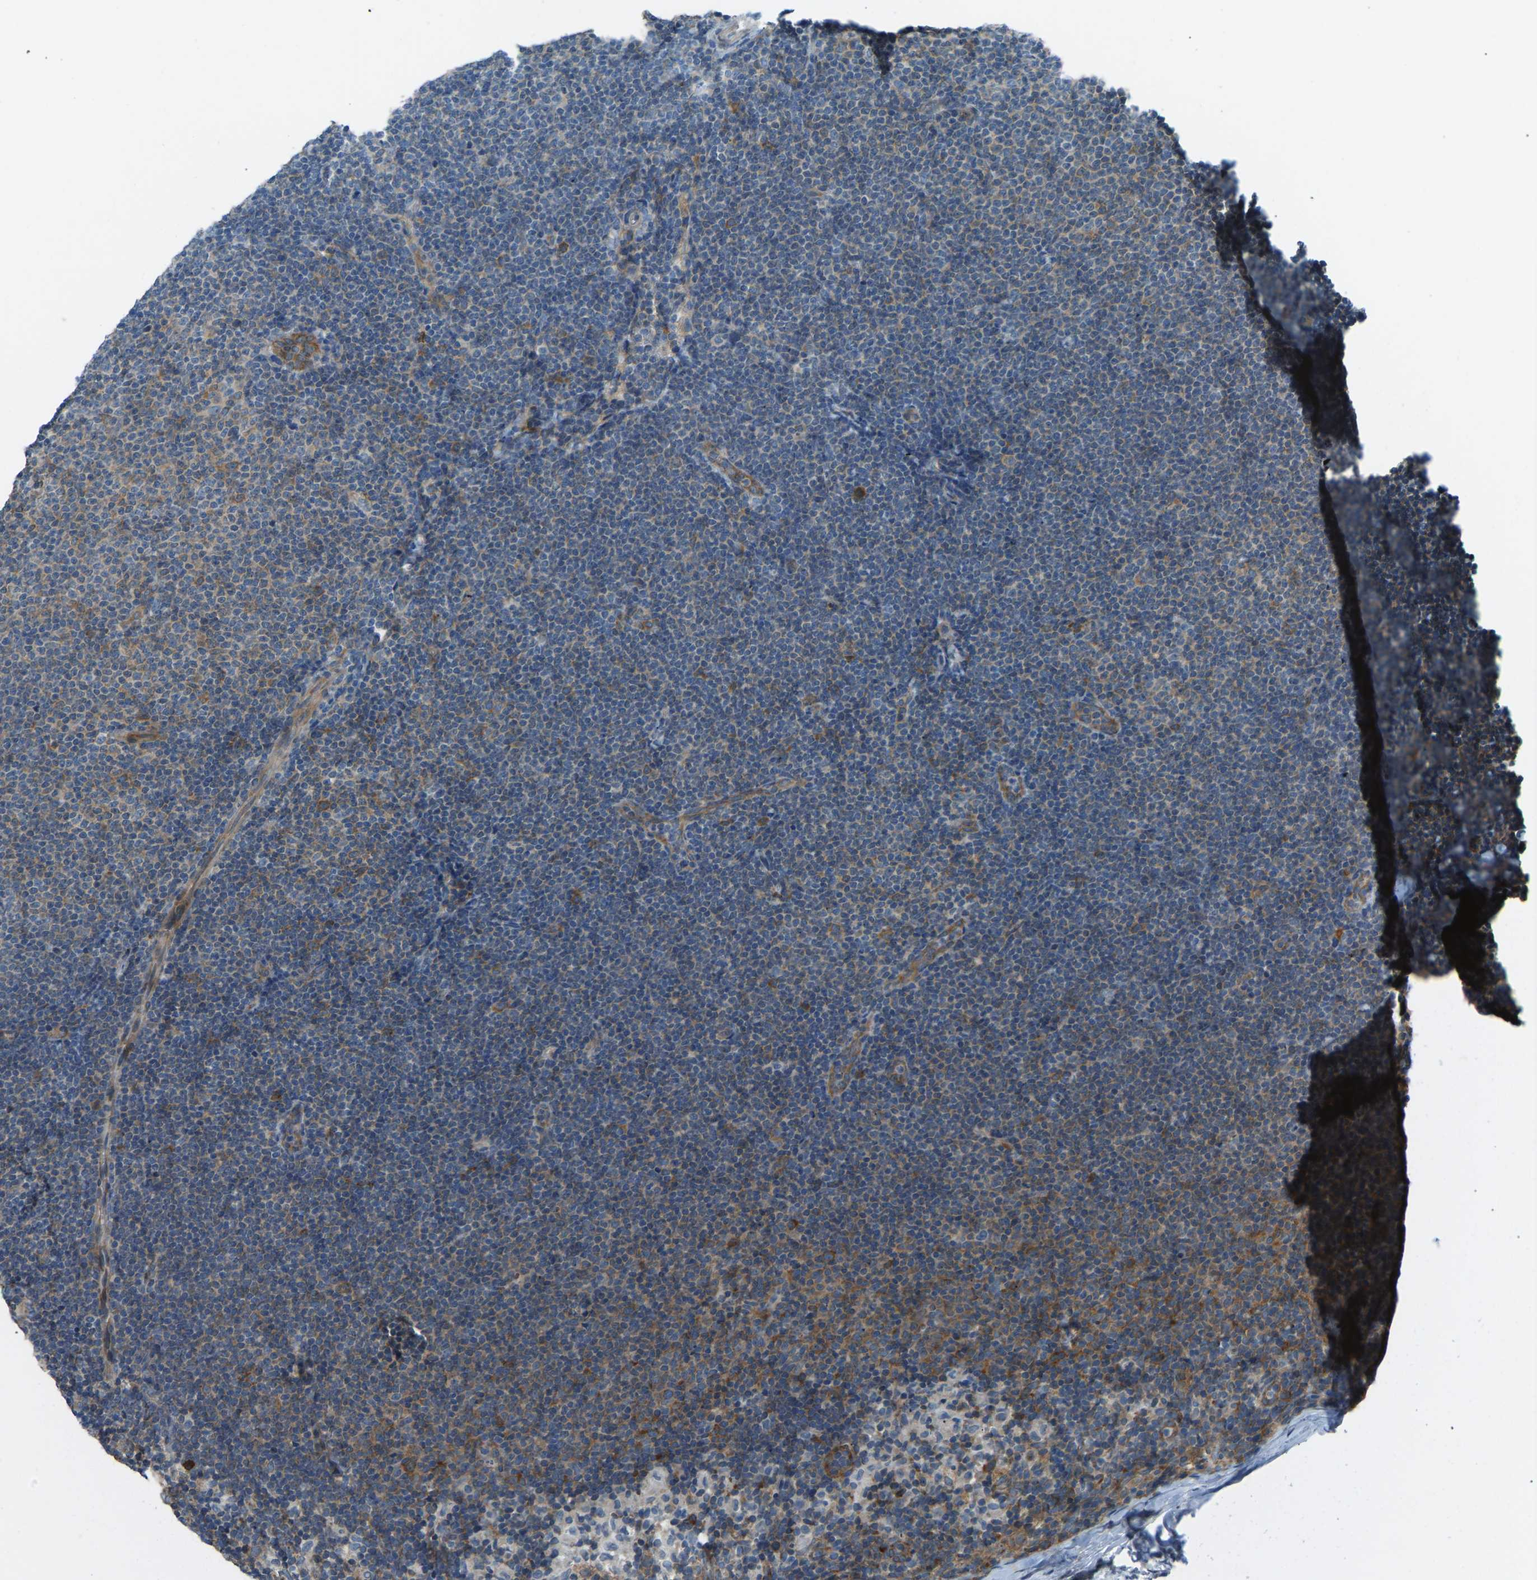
{"staining": {"intensity": "moderate", "quantity": "25%-75%", "location": "cytoplasmic/membranous"}, "tissue": "lymphoma", "cell_type": "Tumor cells", "image_type": "cancer", "snomed": [{"axis": "morphology", "description": "Malignant lymphoma, non-Hodgkin's type, Low grade"}, {"axis": "topography", "description": "Lymph node"}], "caption": "This is a micrograph of immunohistochemistry (IHC) staining of malignant lymphoma, non-Hodgkin's type (low-grade), which shows moderate expression in the cytoplasmic/membranous of tumor cells.", "gene": "STAU2", "patient": {"sex": "female", "age": 53}}